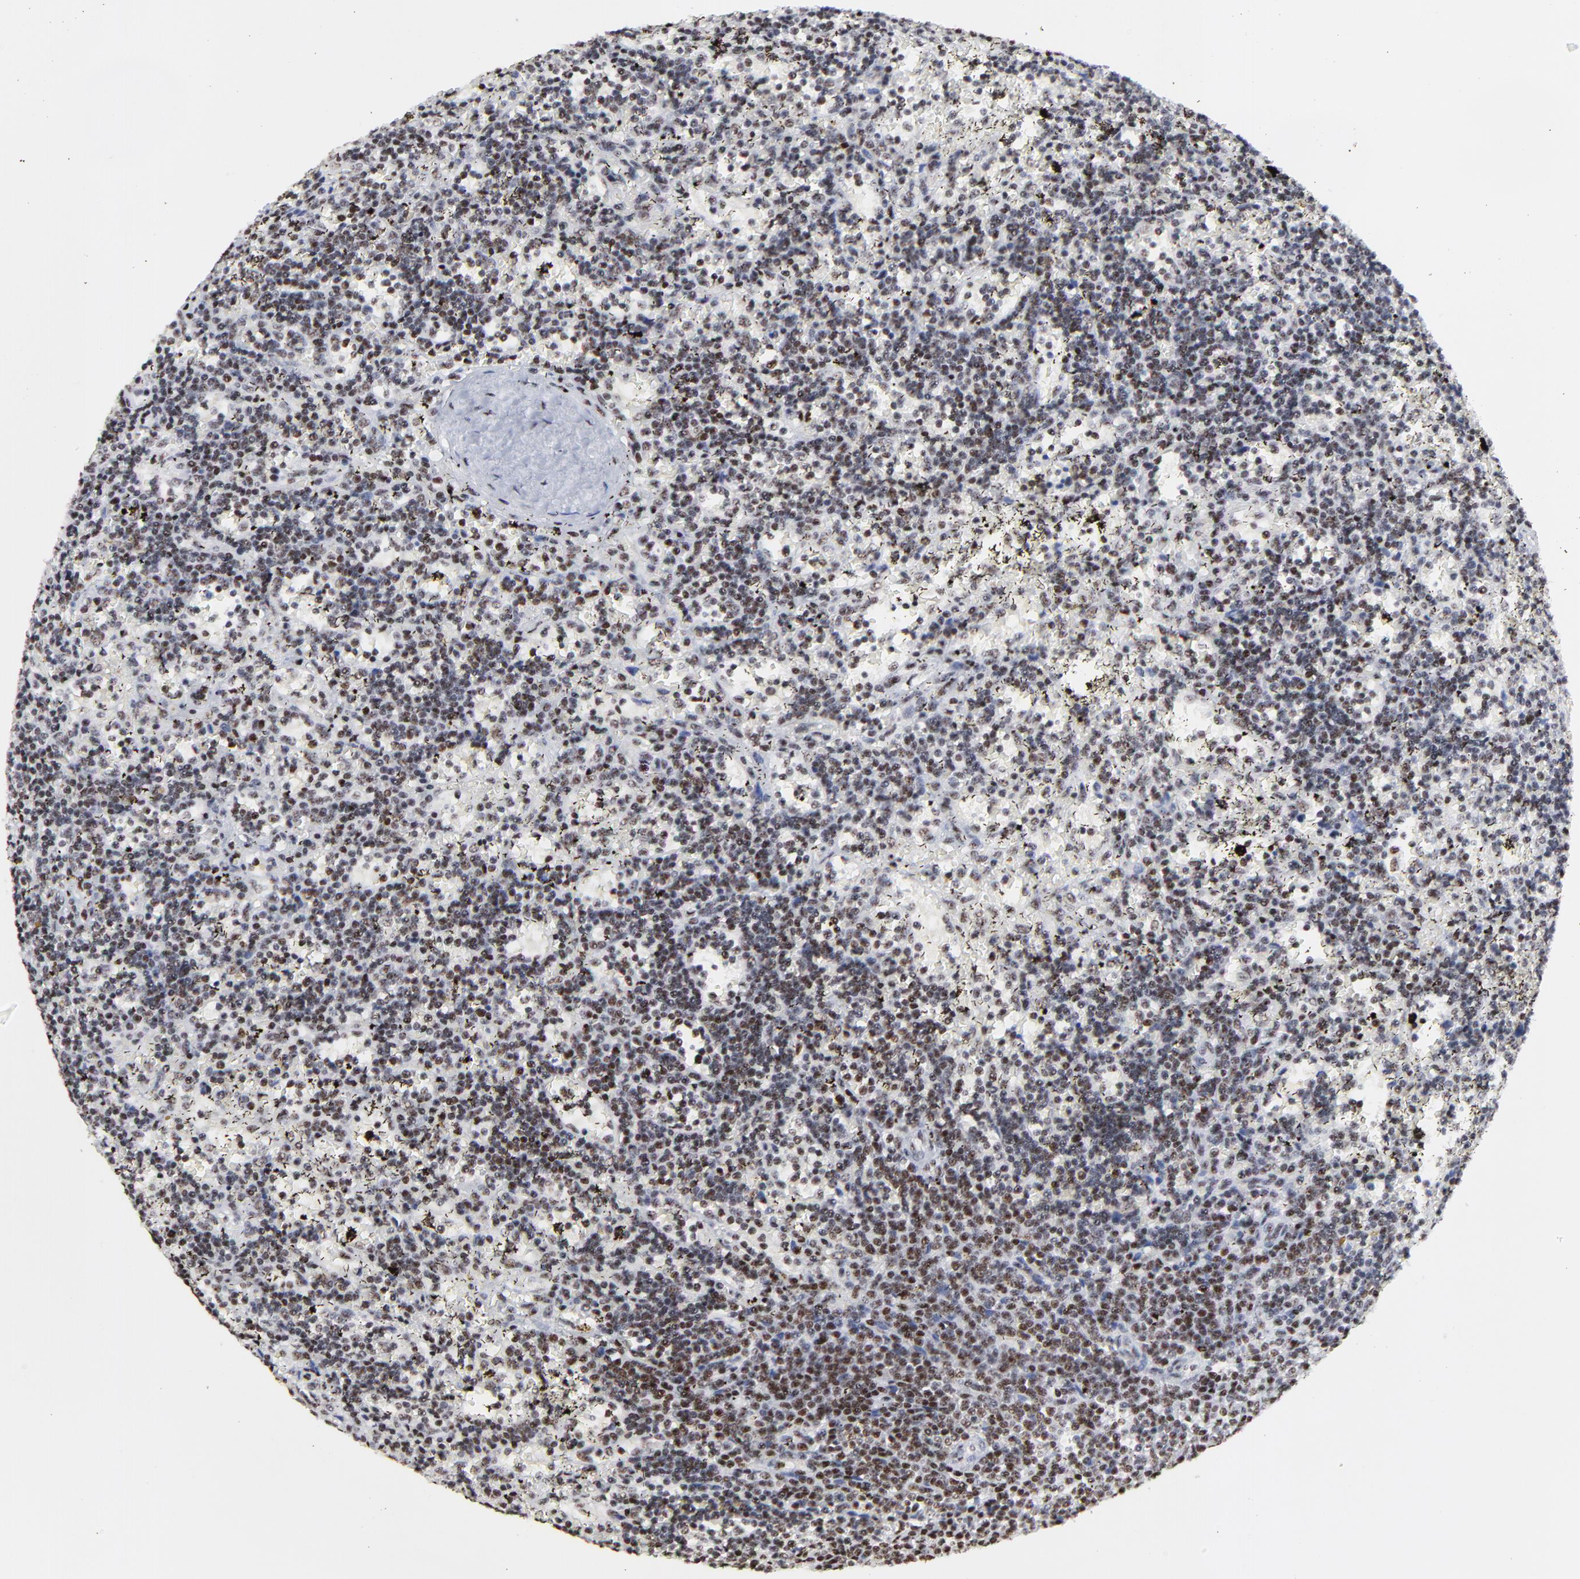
{"staining": {"intensity": "weak", "quantity": "<25%", "location": "nuclear"}, "tissue": "lymphoma", "cell_type": "Tumor cells", "image_type": "cancer", "snomed": [{"axis": "morphology", "description": "Malignant lymphoma, non-Hodgkin's type, Low grade"}, {"axis": "topography", "description": "Spleen"}], "caption": "An image of lymphoma stained for a protein demonstrates no brown staining in tumor cells.", "gene": "MBD4", "patient": {"sex": "male", "age": 60}}